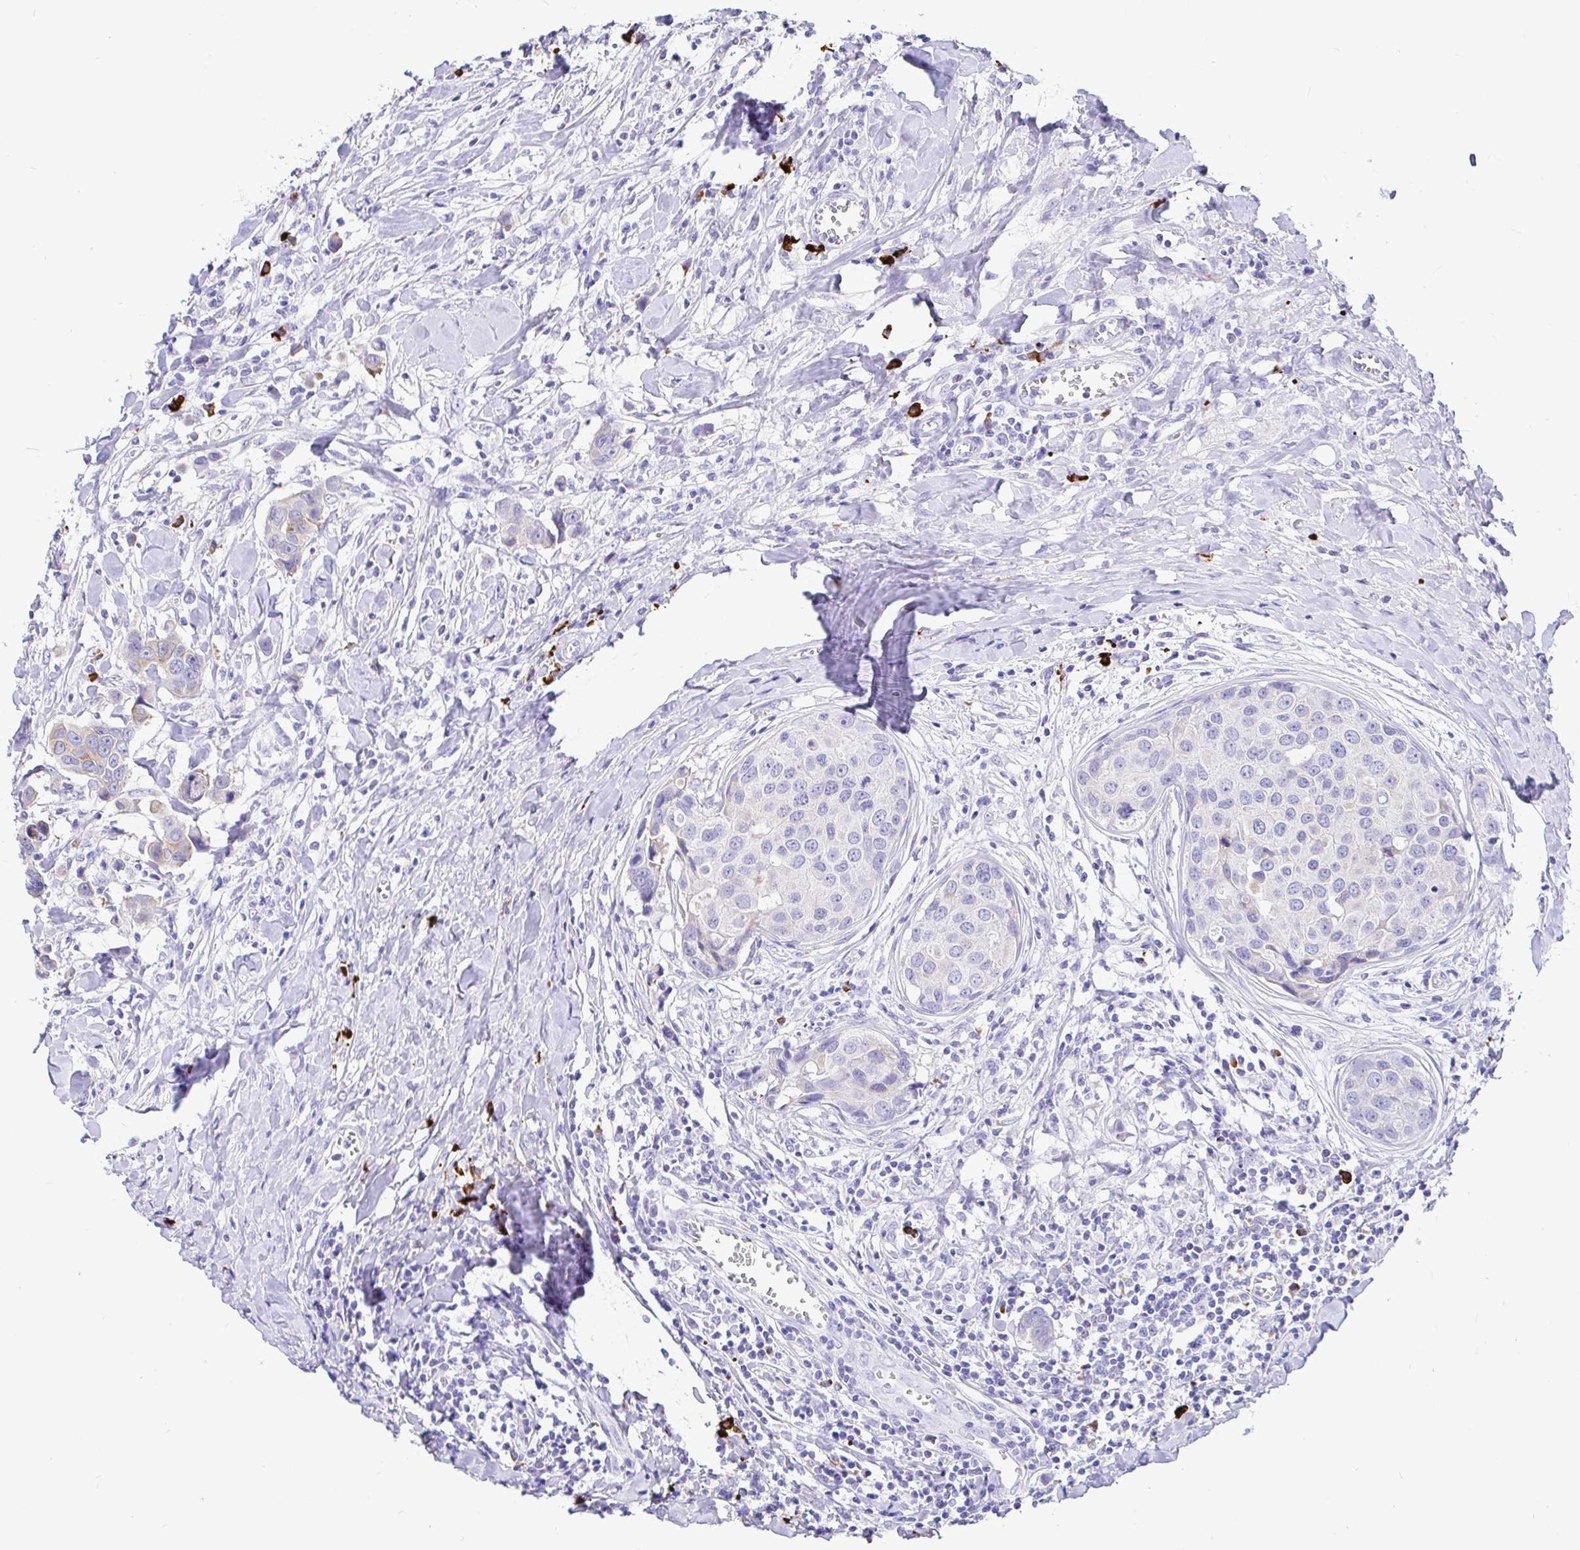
{"staining": {"intensity": "negative", "quantity": "none", "location": "none"}, "tissue": "breast cancer", "cell_type": "Tumor cells", "image_type": "cancer", "snomed": [{"axis": "morphology", "description": "Duct carcinoma"}, {"axis": "topography", "description": "Breast"}], "caption": "Protein analysis of breast intraductal carcinoma exhibits no significant expression in tumor cells. Nuclei are stained in blue.", "gene": "CCDC62", "patient": {"sex": "female", "age": 24}}